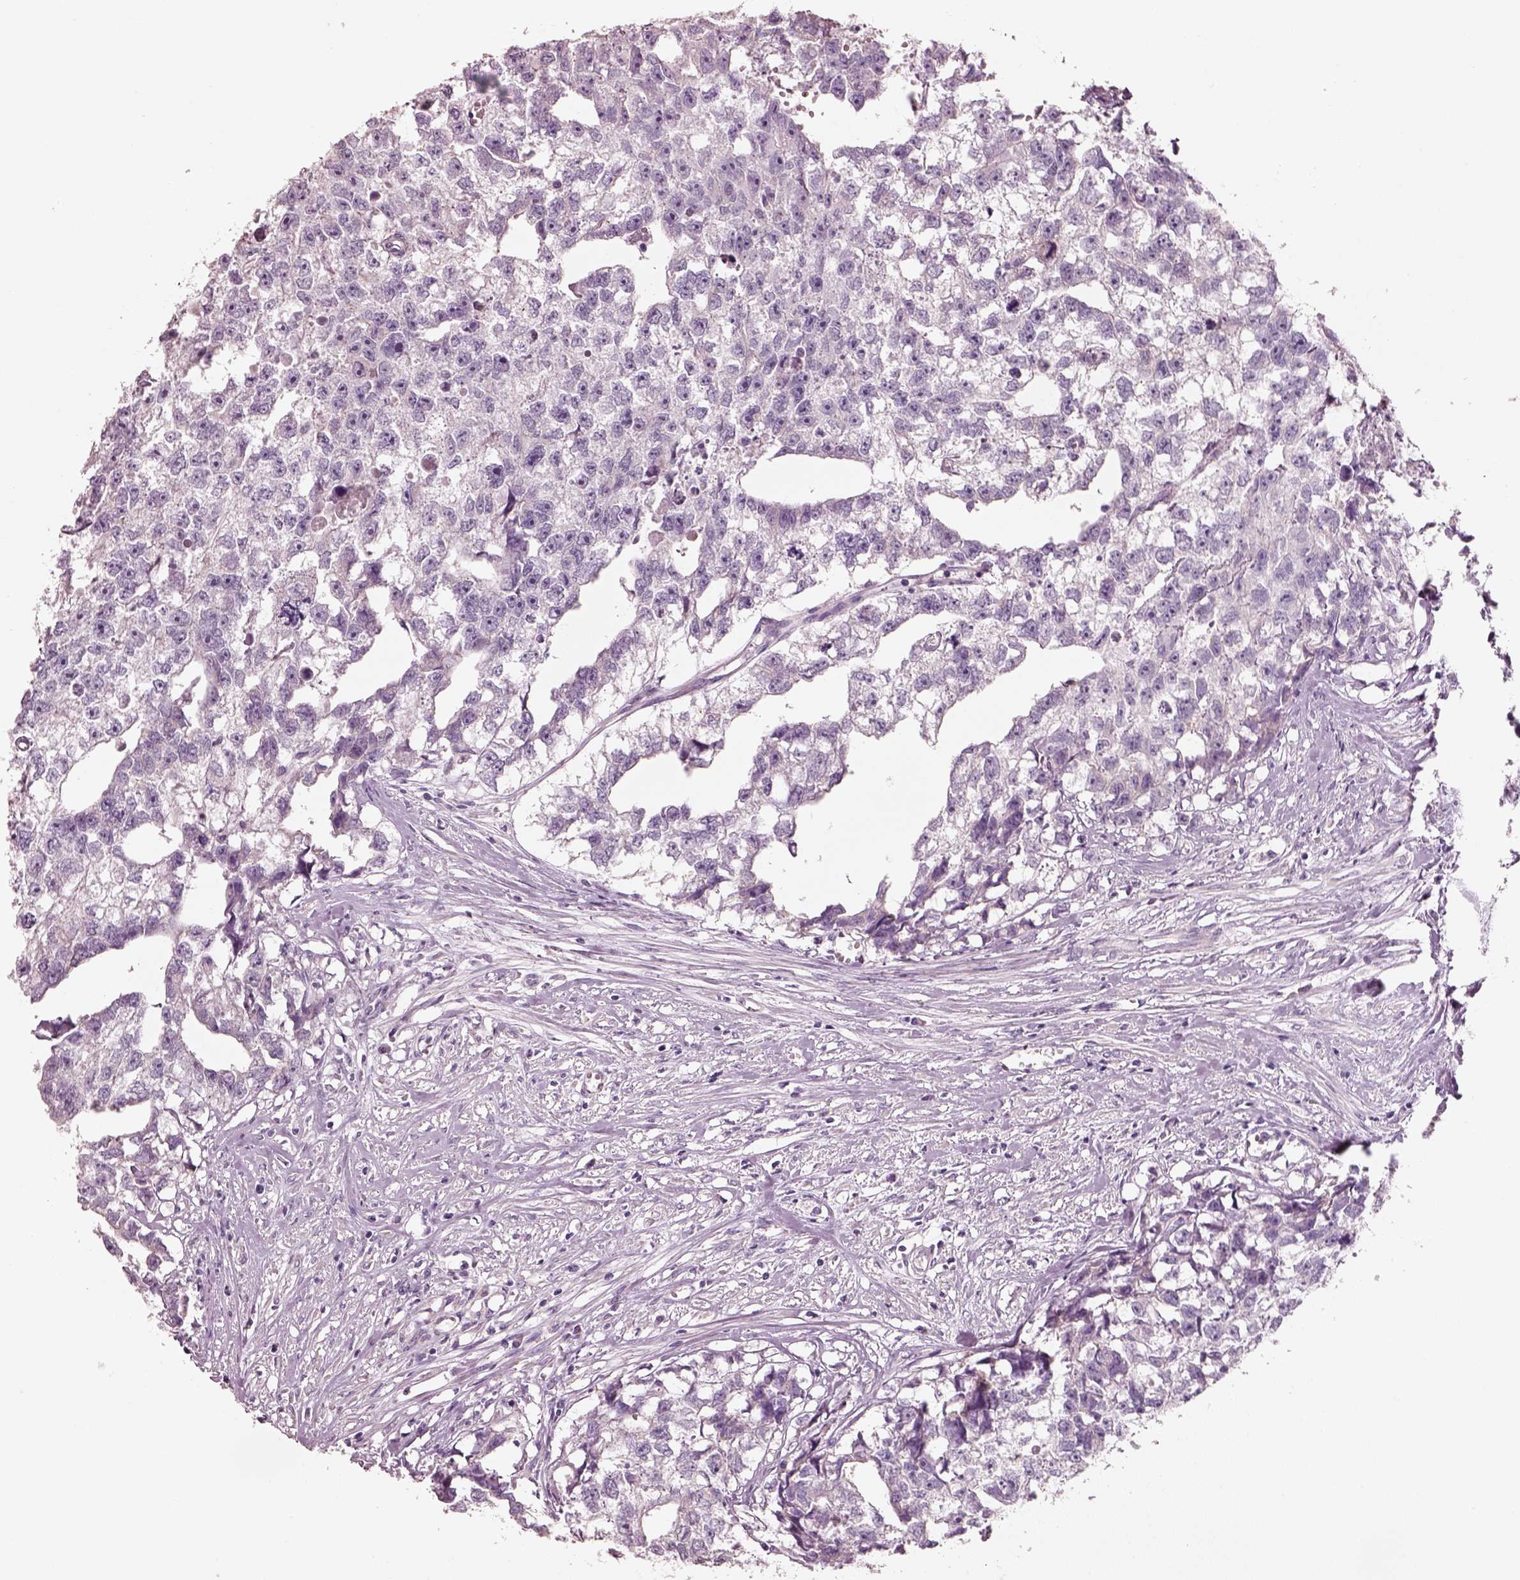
{"staining": {"intensity": "negative", "quantity": "none", "location": "none"}, "tissue": "testis cancer", "cell_type": "Tumor cells", "image_type": "cancer", "snomed": [{"axis": "morphology", "description": "Carcinoma, Embryonal, NOS"}, {"axis": "morphology", "description": "Teratoma, malignant, NOS"}, {"axis": "topography", "description": "Testis"}], "caption": "A high-resolution micrograph shows immunohistochemistry (IHC) staining of testis cancer, which demonstrates no significant positivity in tumor cells.", "gene": "PNOC", "patient": {"sex": "male", "age": 44}}